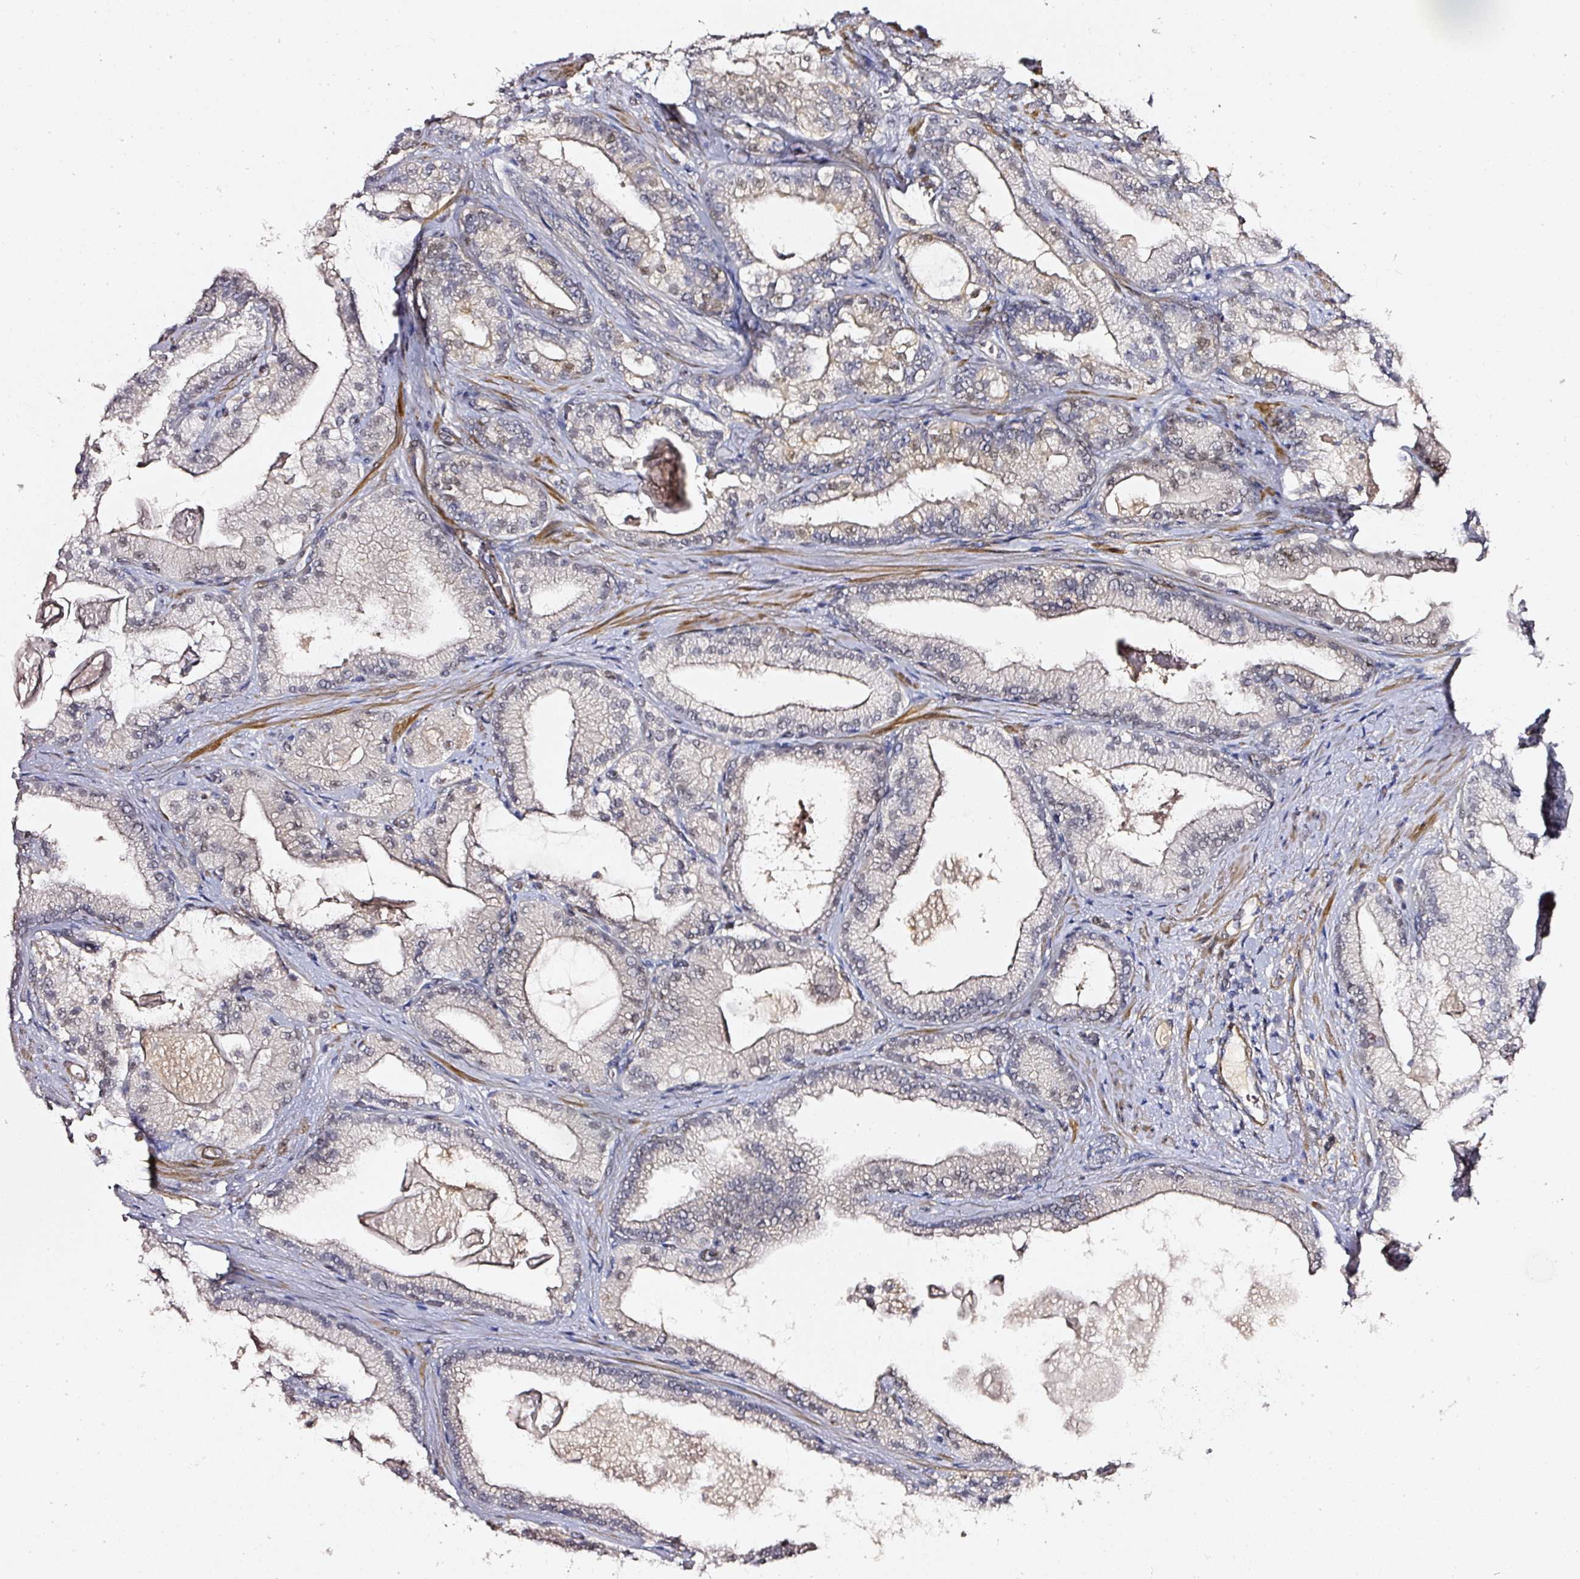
{"staining": {"intensity": "weak", "quantity": "<25%", "location": "cytoplasmic/membranous"}, "tissue": "prostate cancer", "cell_type": "Tumor cells", "image_type": "cancer", "snomed": [{"axis": "morphology", "description": "Adenocarcinoma, High grade"}, {"axis": "topography", "description": "Prostate"}], "caption": "Prostate cancer (adenocarcinoma (high-grade)) stained for a protein using immunohistochemistry (IHC) demonstrates no positivity tumor cells.", "gene": "TOGARAM1", "patient": {"sex": "male", "age": 68}}